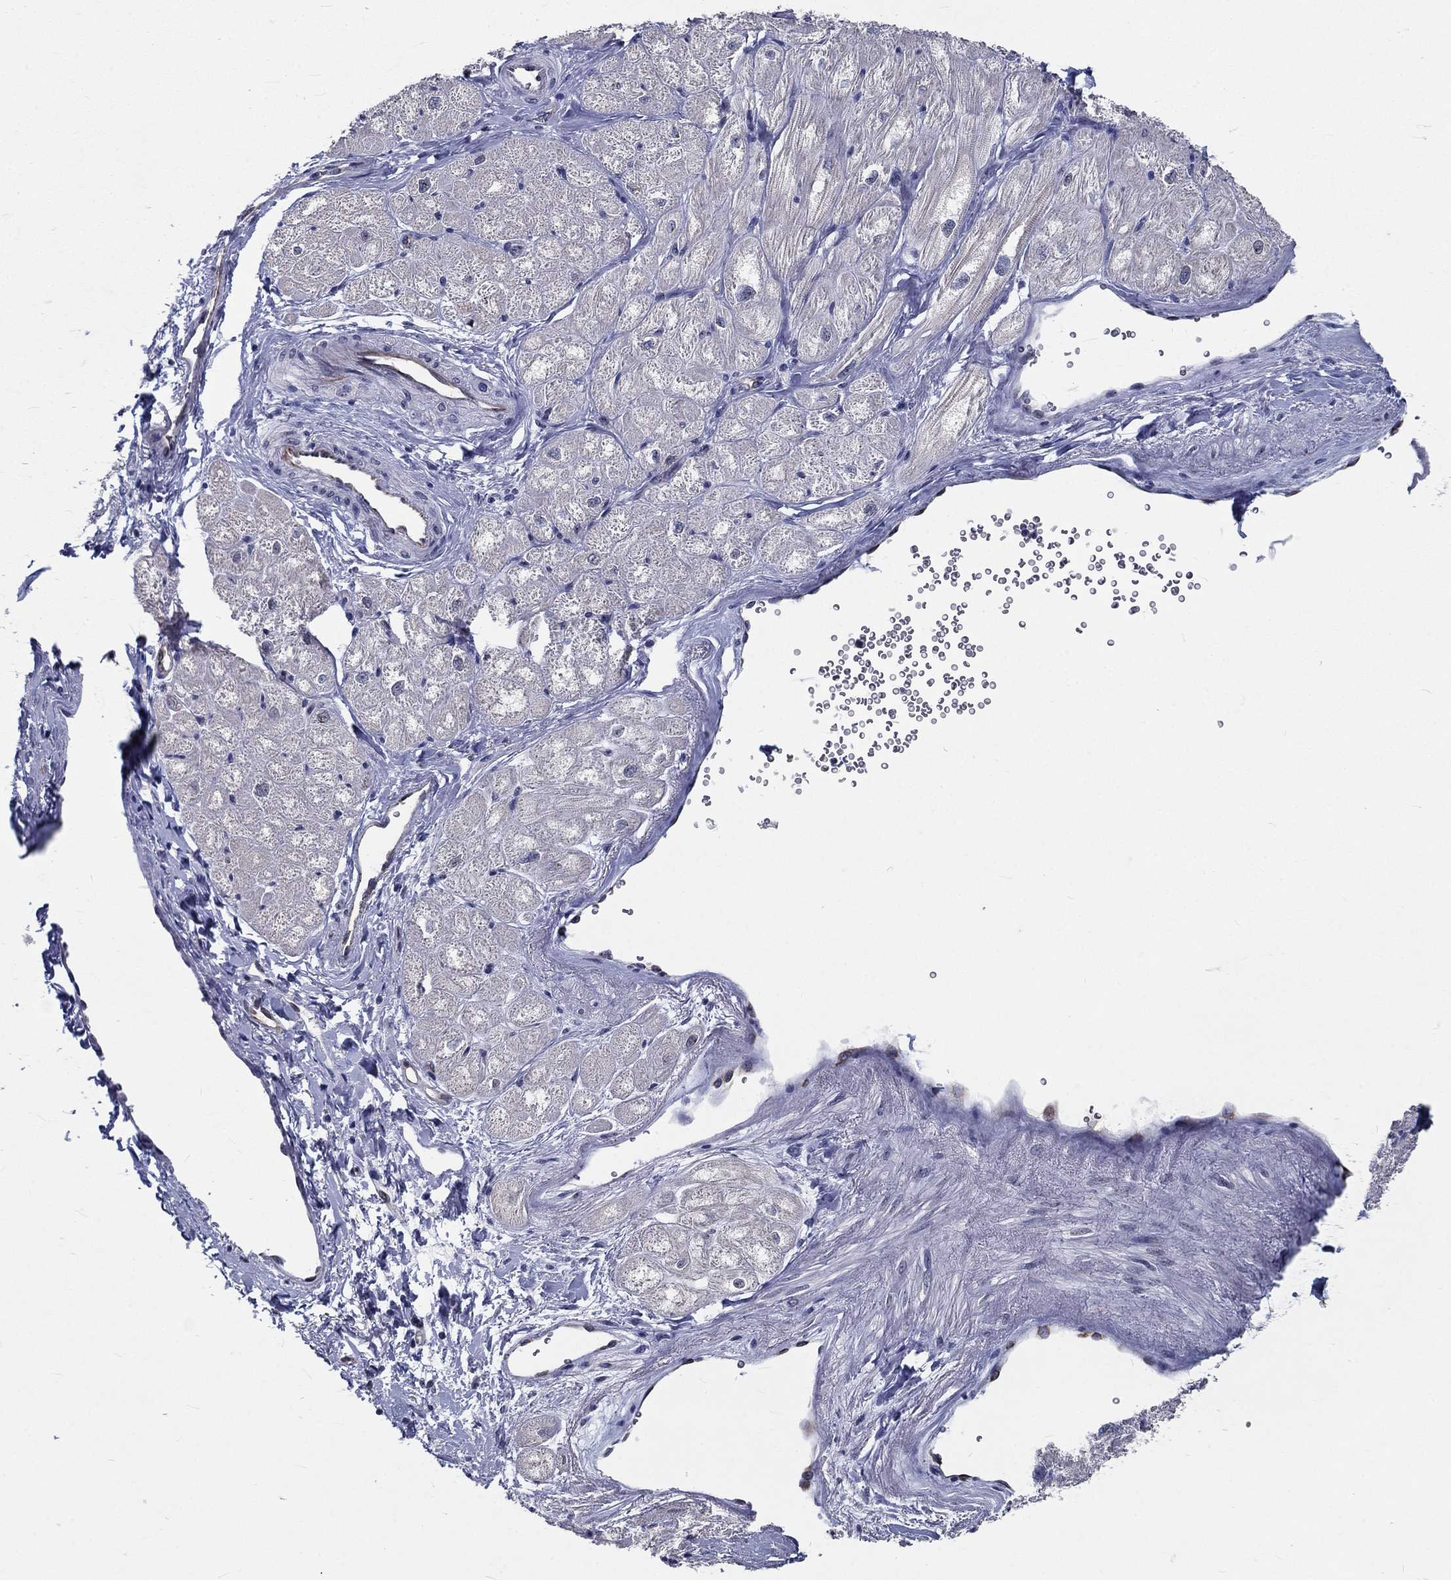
{"staining": {"intensity": "negative", "quantity": "none", "location": "none"}, "tissue": "heart muscle", "cell_type": "Cardiomyocytes", "image_type": "normal", "snomed": [{"axis": "morphology", "description": "Normal tissue, NOS"}, {"axis": "topography", "description": "Heart"}], "caption": "High magnification brightfield microscopy of unremarkable heart muscle stained with DAB (brown) and counterstained with hematoxylin (blue): cardiomyocytes show no significant expression.", "gene": "ZBED1", "patient": {"sex": "male", "age": 57}}